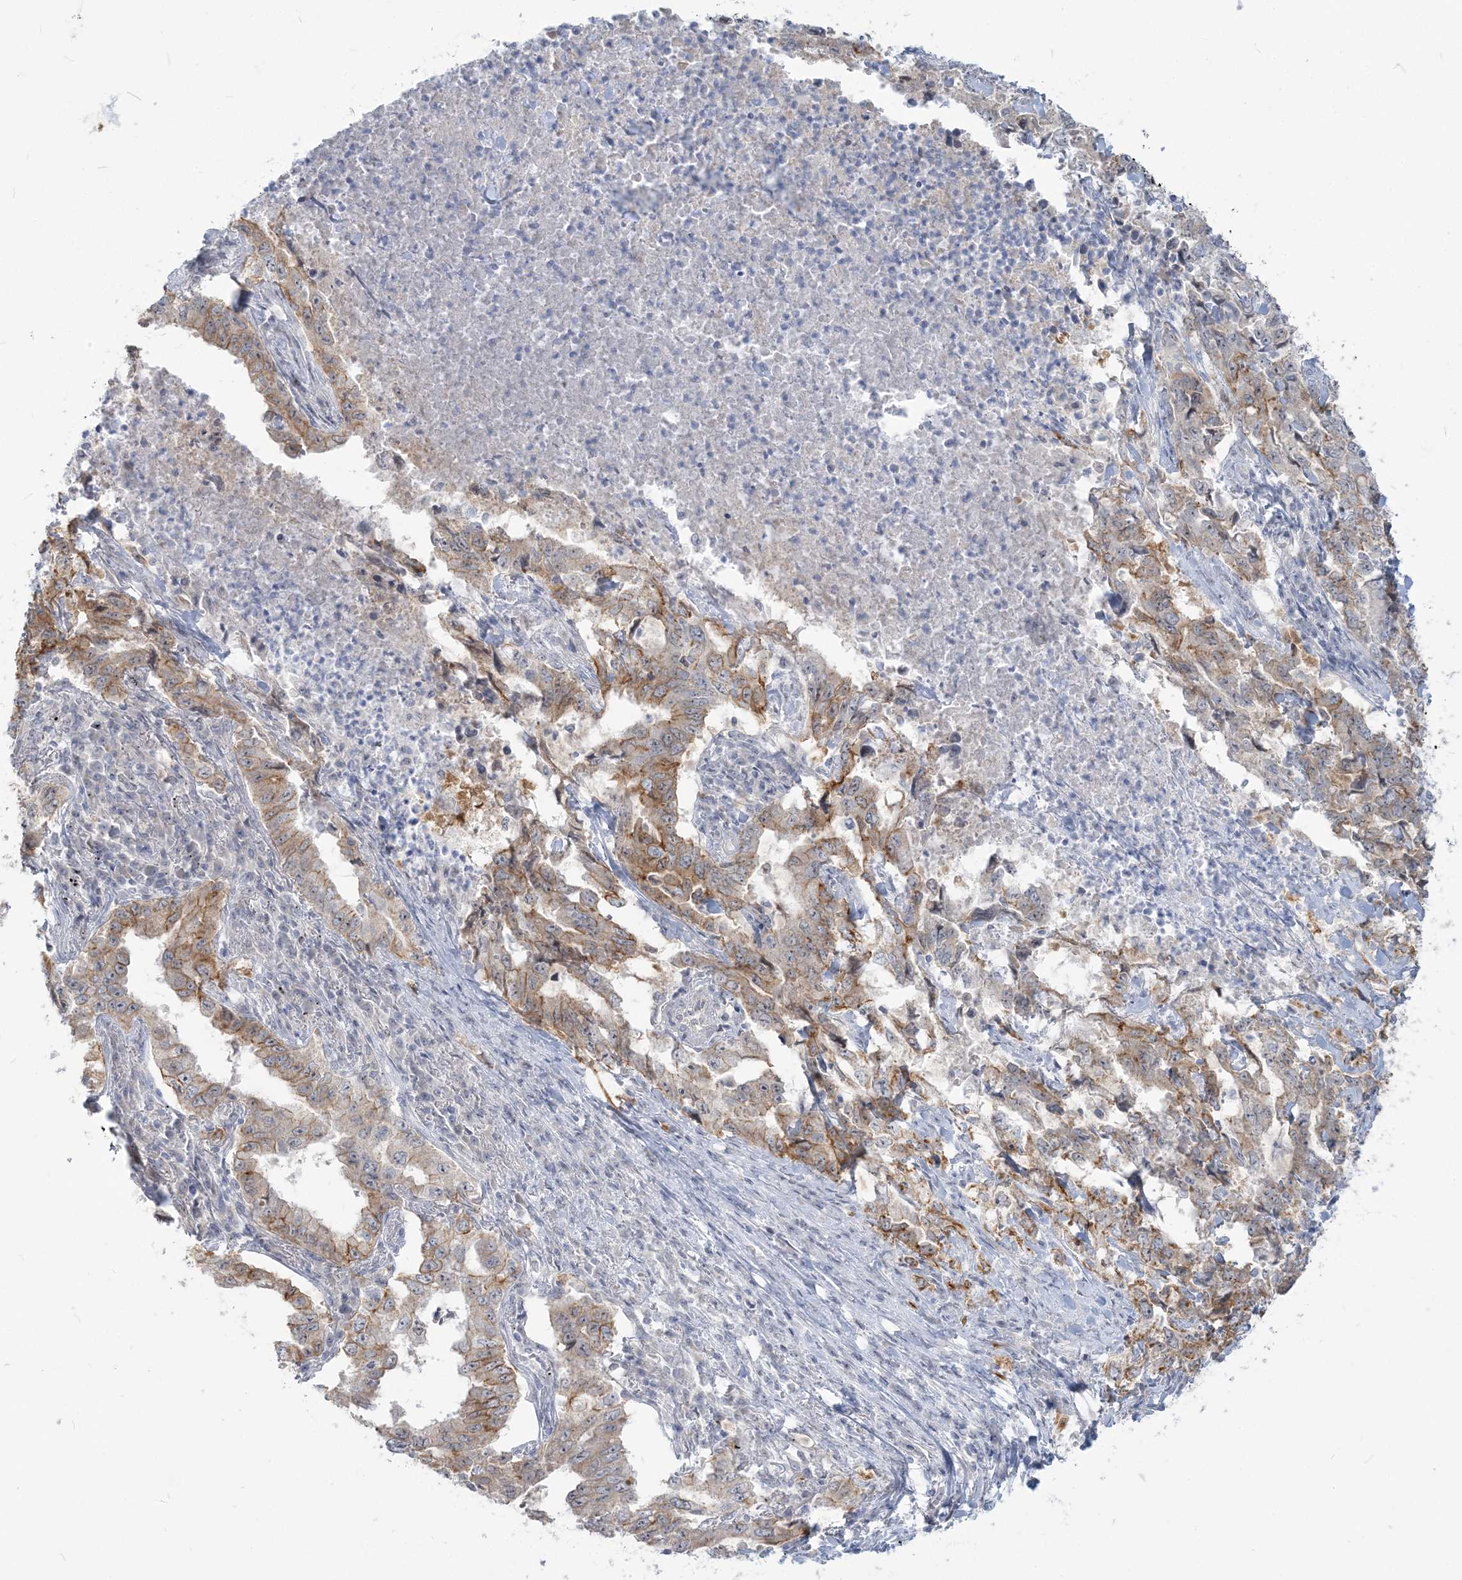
{"staining": {"intensity": "moderate", "quantity": "25%-75%", "location": "cytoplasmic/membranous"}, "tissue": "lung cancer", "cell_type": "Tumor cells", "image_type": "cancer", "snomed": [{"axis": "morphology", "description": "Adenocarcinoma, NOS"}, {"axis": "topography", "description": "Lung"}], "caption": "An image of lung cancer stained for a protein reveals moderate cytoplasmic/membranous brown staining in tumor cells.", "gene": "SDAD1", "patient": {"sex": "female", "age": 51}}